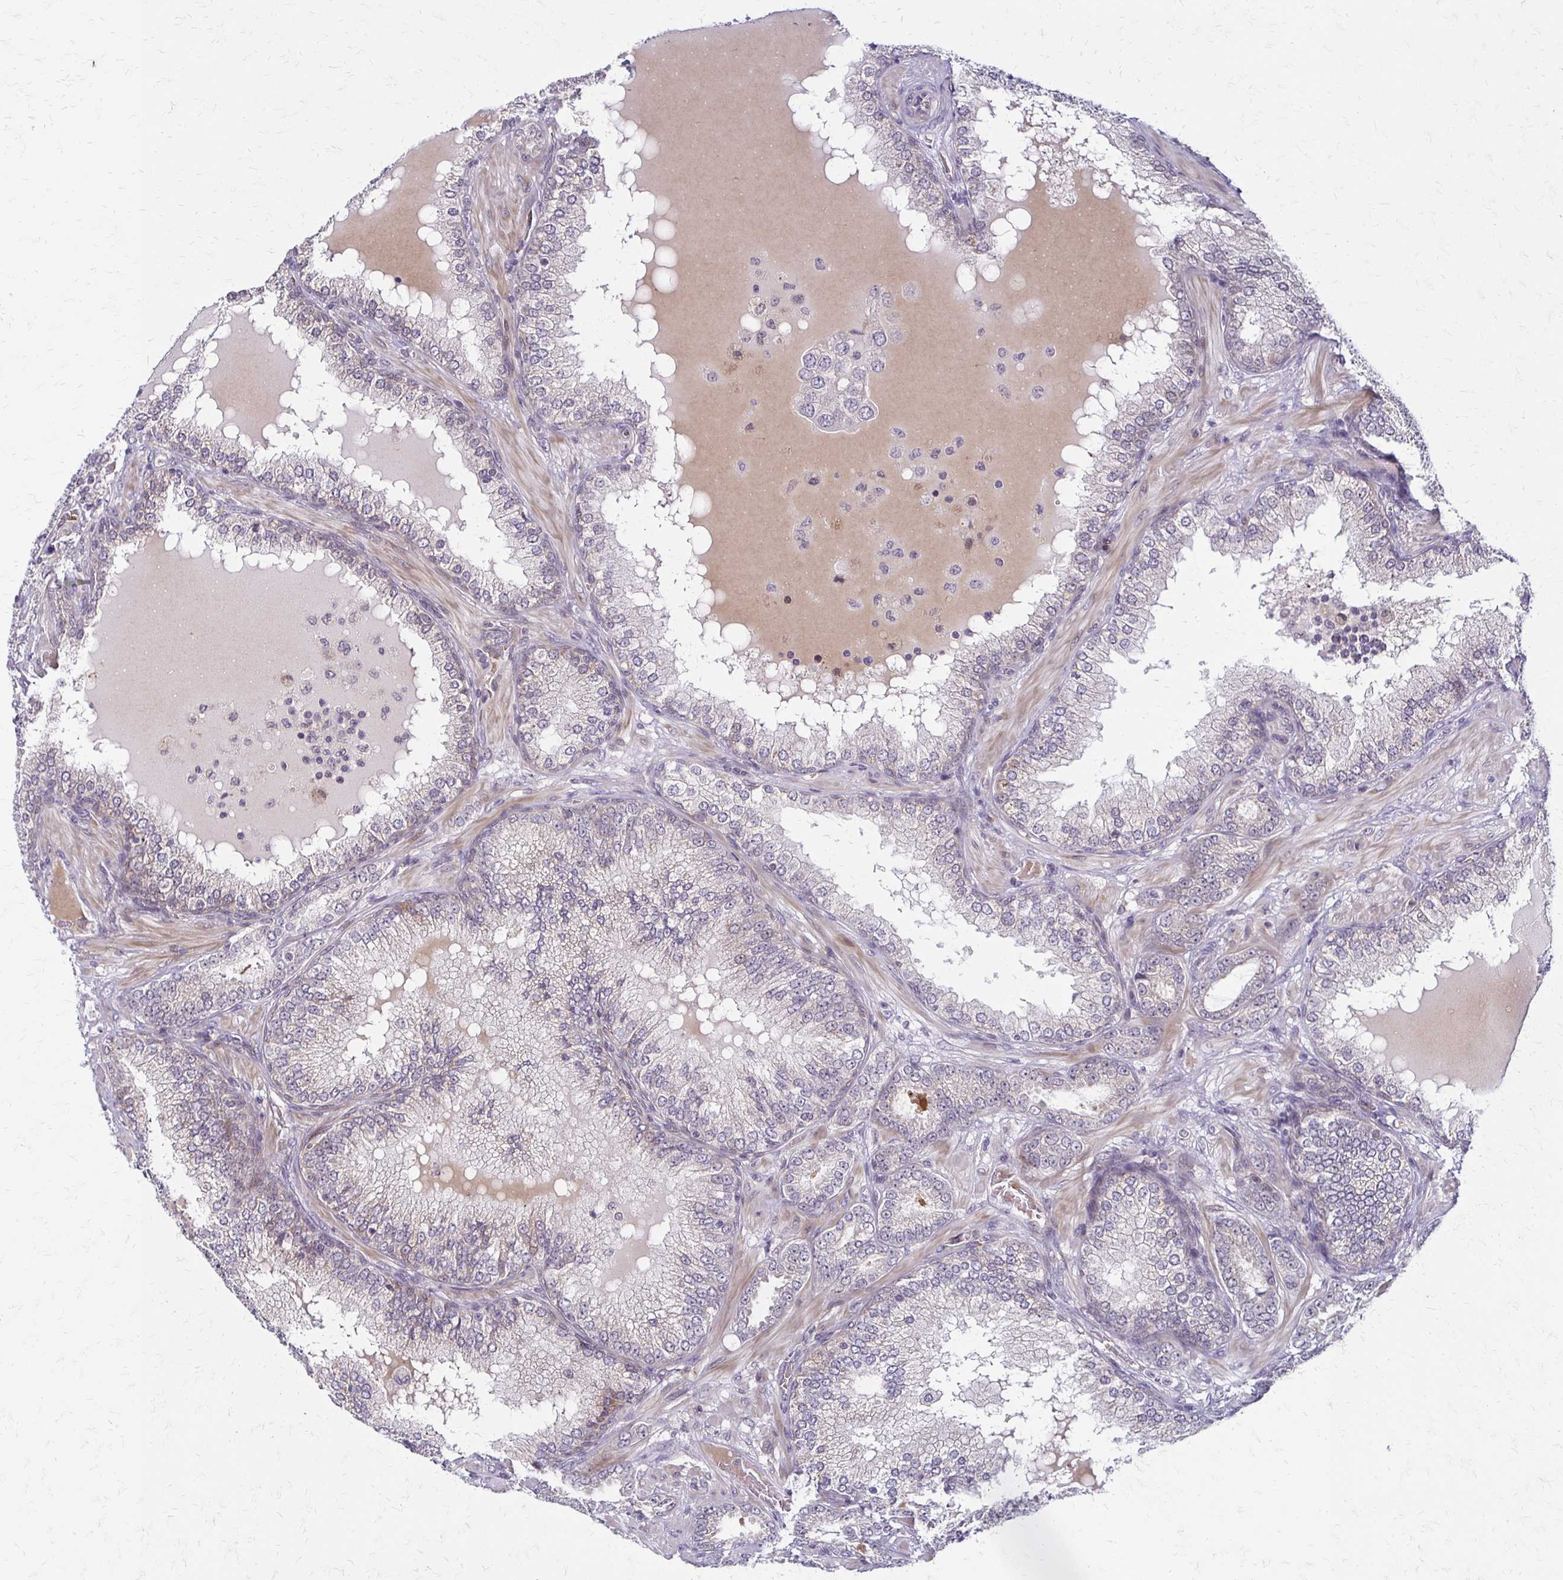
{"staining": {"intensity": "negative", "quantity": "none", "location": "none"}, "tissue": "prostate cancer", "cell_type": "Tumor cells", "image_type": "cancer", "snomed": [{"axis": "morphology", "description": "Adenocarcinoma, High grade"}, {"axis": "topography", "description": "Prostate"}], "caption": "Prostate adenocarcinoma (high-grade) was stained to show a protein in brown. There is no significant positivity in tumor cells. Brightfield microscopy of immunohistochemistry stained with DAB (brown) and hematoxylin (blue), captured at high magnification.", "gene": "TRIR", "patient": {"sex": "male", "age": 60}}